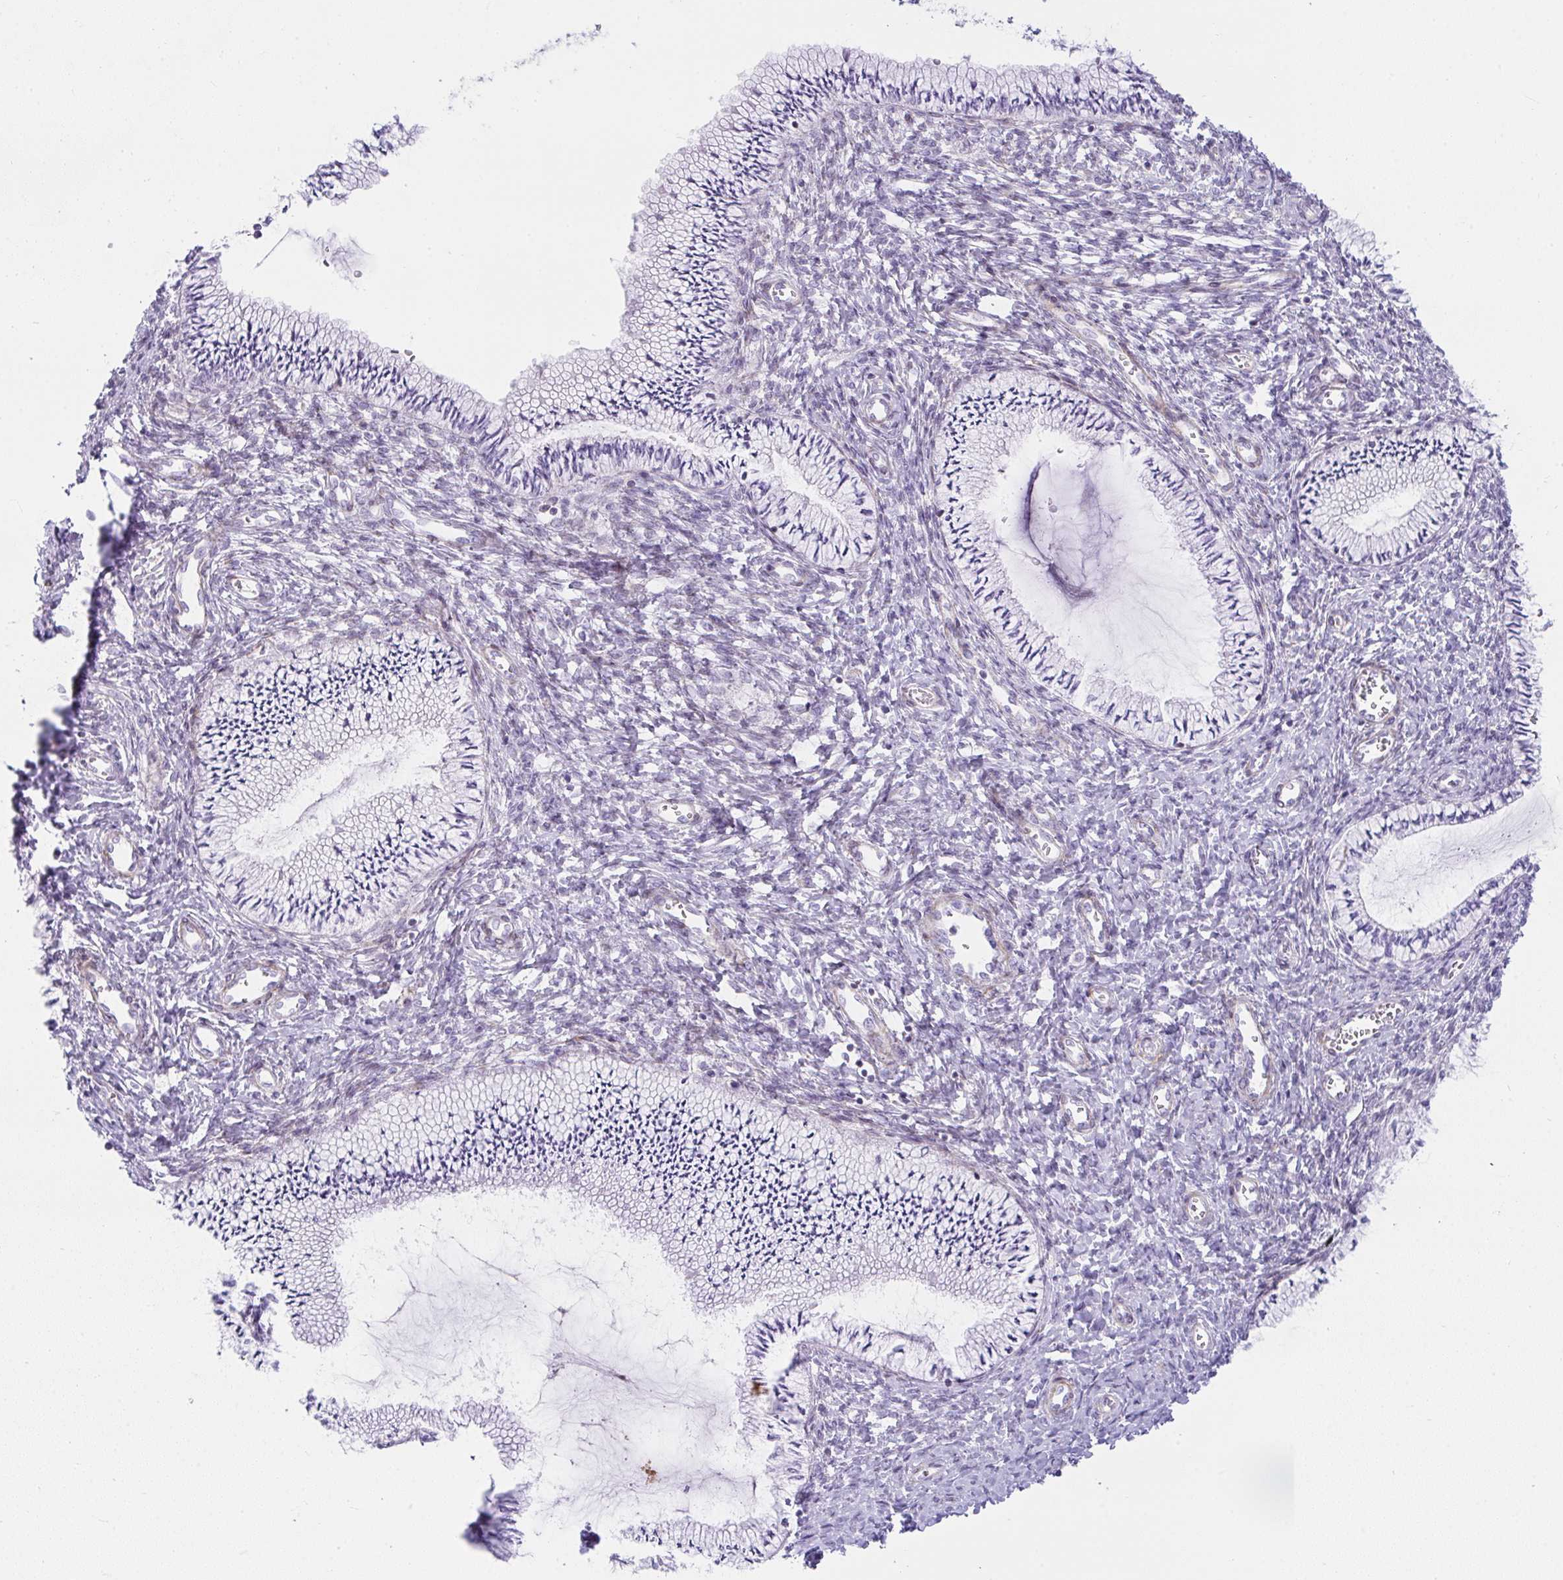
{"staining": {"intensity": "negative", "quantity": "none", "location": "none"}, "tissue": "cervix", "cell_type": "Glandular cells", "image_type": "normal", "snomed": [{"axis": "morphology", "description": "Normal tissue, NOS"}, {"axis": "topography", "description": "Cervix"}], "caption": "High magnification brightfield microscopy of benign cervix stained with DAB (3,3'-diaminobenzidine) (brown) and counterstained with hematoxylin (blue): glandular cells show no significant expression. (Stains: DAB (3,3'-diaminobenzidine) IHC with hematoxylin counter stain, Microscopy: brightfield microscopy at high magnification).", "gene": "CDRT15", "patient": {"sex": "female", "age": 24}}